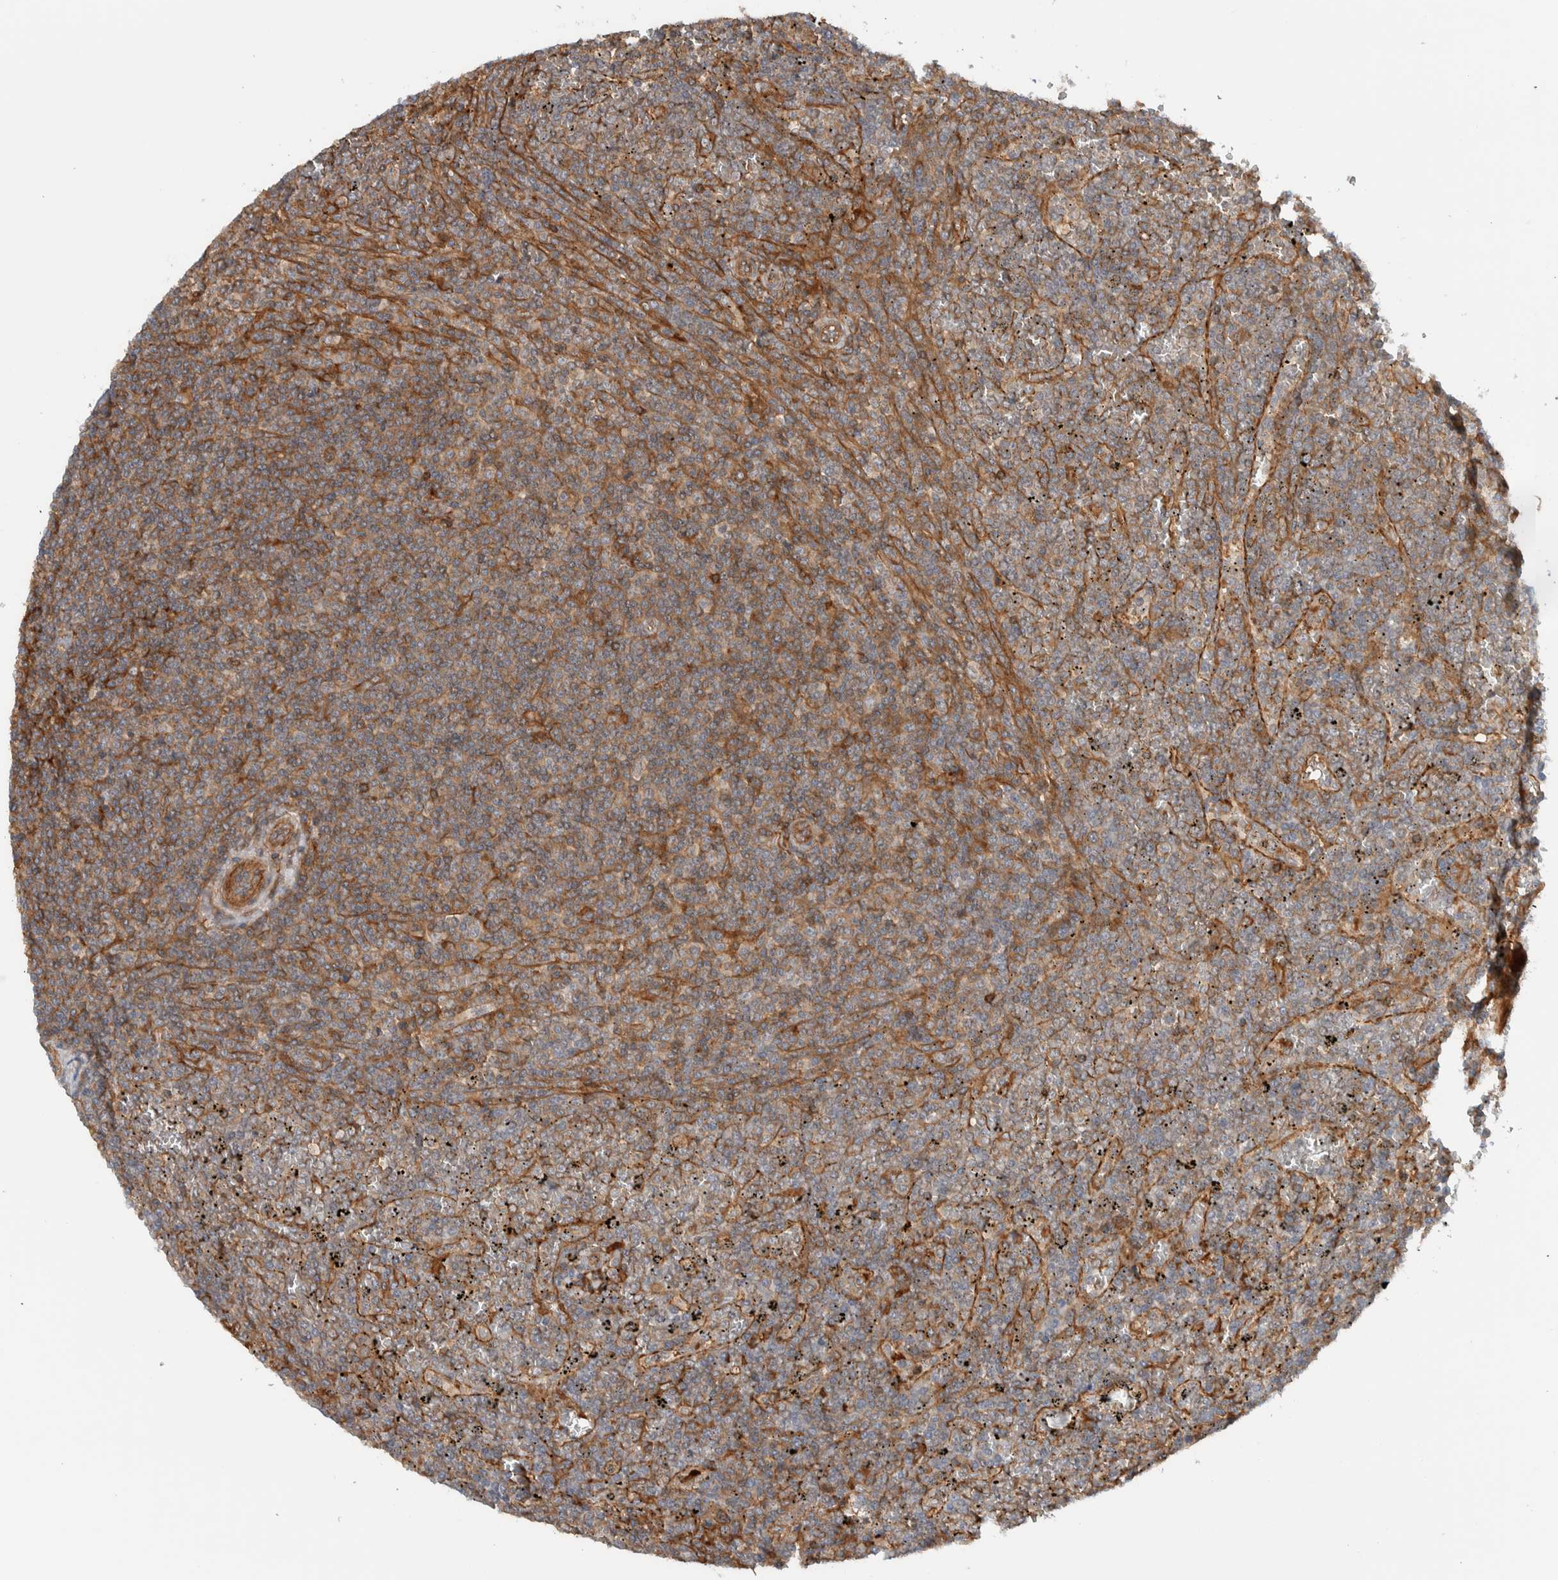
{"staining": {"intensity": "moderate", "quantity": ">75%", "location": "cytoplasmic/membranous"}, "tissue": "lymphoma", "cell_type": "Tumor cells", "image_type": "cancer", "snomed": [{"axis": "morphology", "description": "Malignant lymphoma, non-Hodgkin's type, Low grade"}, {"axis": "topography", "description": "Spleen"}], "caption": "Immunohistochemistry (IHC) micrograph of neoplastic tissue: lymphoma stained using immunohistochemistry (IHC) reveals medium levels of moderate protein expression localized specifically in the cytoplasmic/membranous of tumor cells, appearing as a cytoplasmic/membranous brown color.", "gene": "MPRIP", "patient": {"sex": "female", "age": 19}}